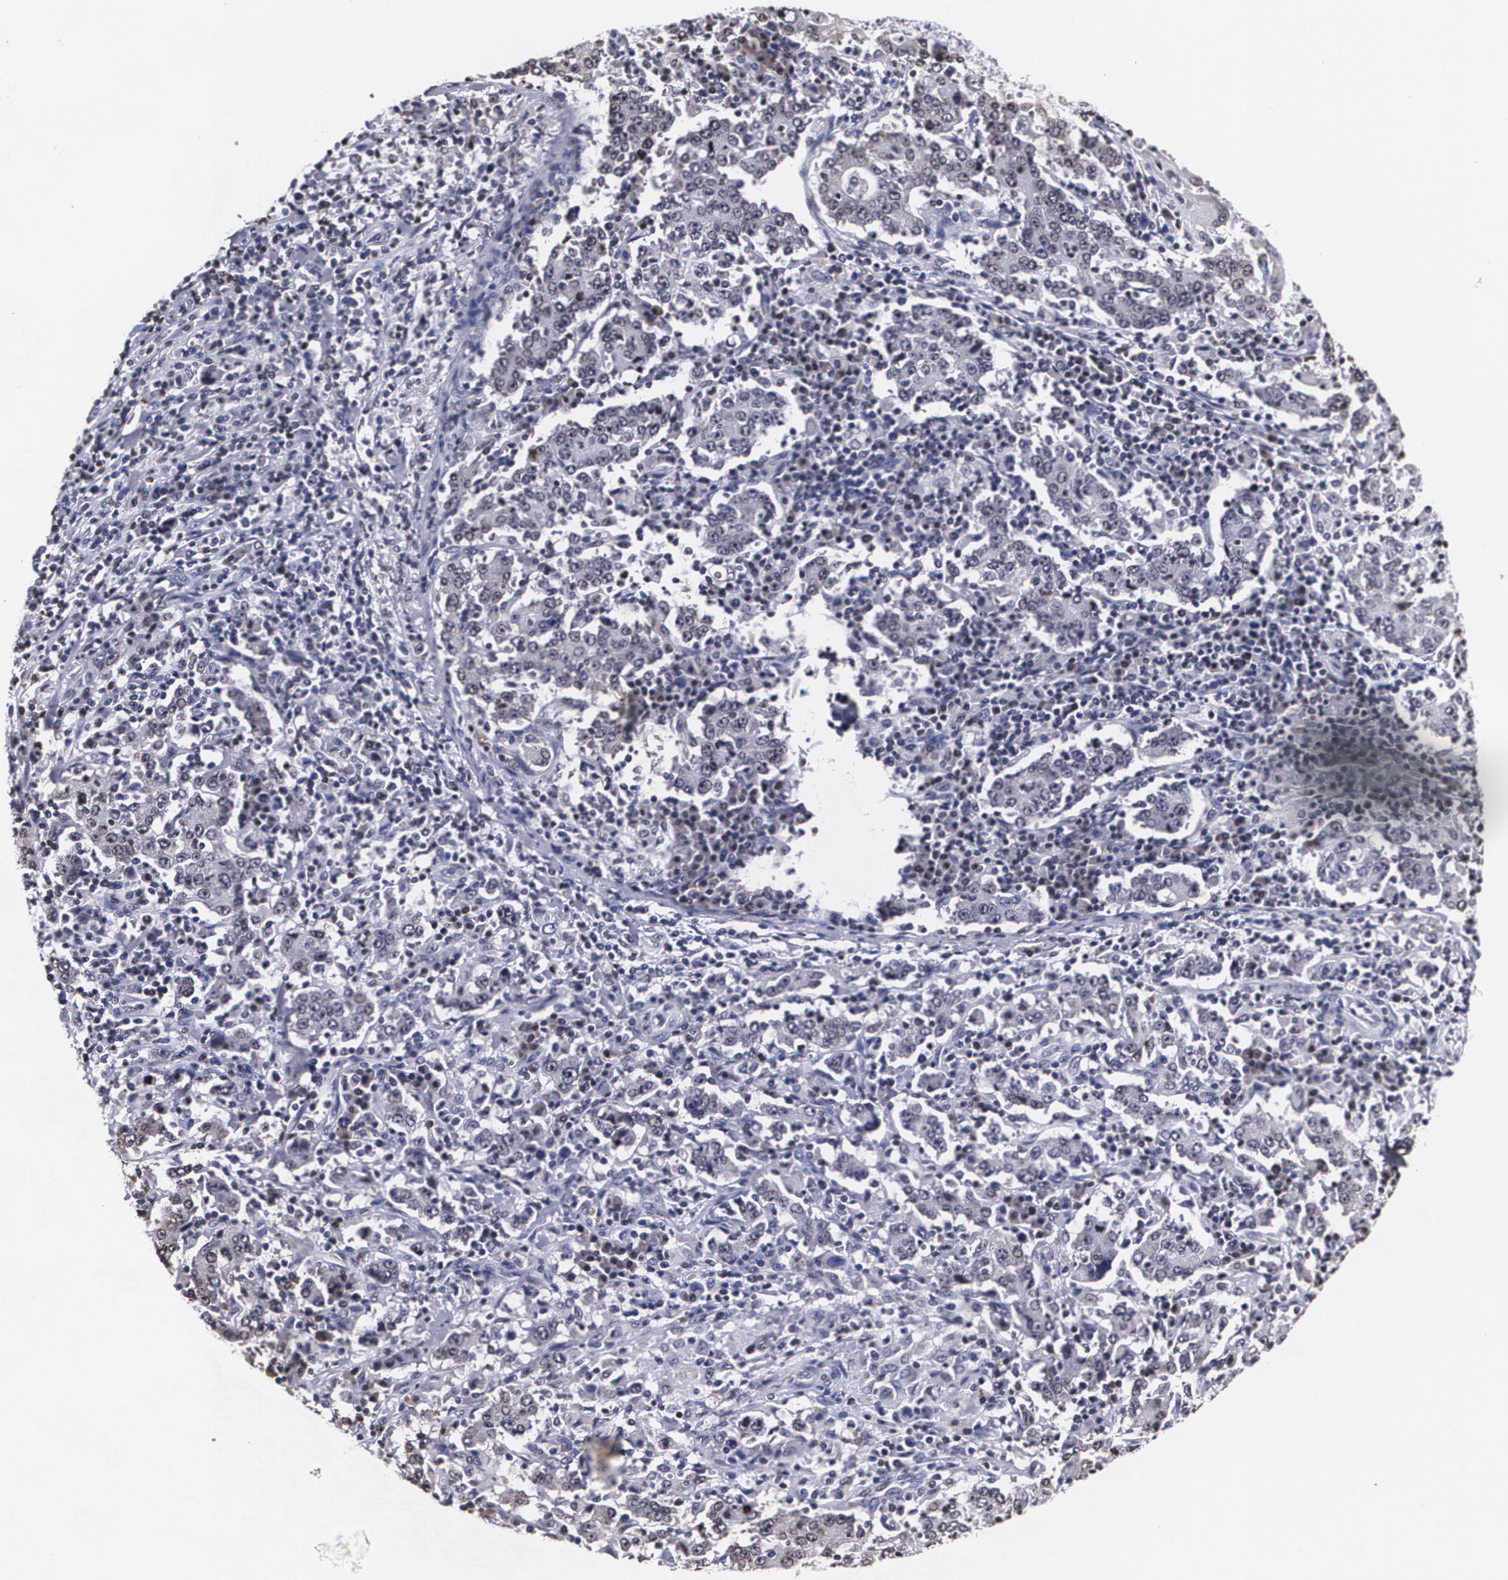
{"staining": {"intensity": "negative", "quantity": "none", "location": "none"}, "tissue": "stomach cancer", "cell_type": "Tumor cells", "image_type": "cancer", "snomed": [{"axis": "morphology", "description": "Normal tissue, NOS"}, {"axis": "morphology", "description": "Adenocarcinoma, NOS"}, {"axis": "topography", "description": "Stomach, upper"}, {"axis": "topography", "description": "Stomach"}], "caption": "Immunohistochemical staining of adenocarcinoma (stomach) shows no significant expression in tumor cells.", "gene": "MVP", "patient": {"sex": "male", "age": 59}}